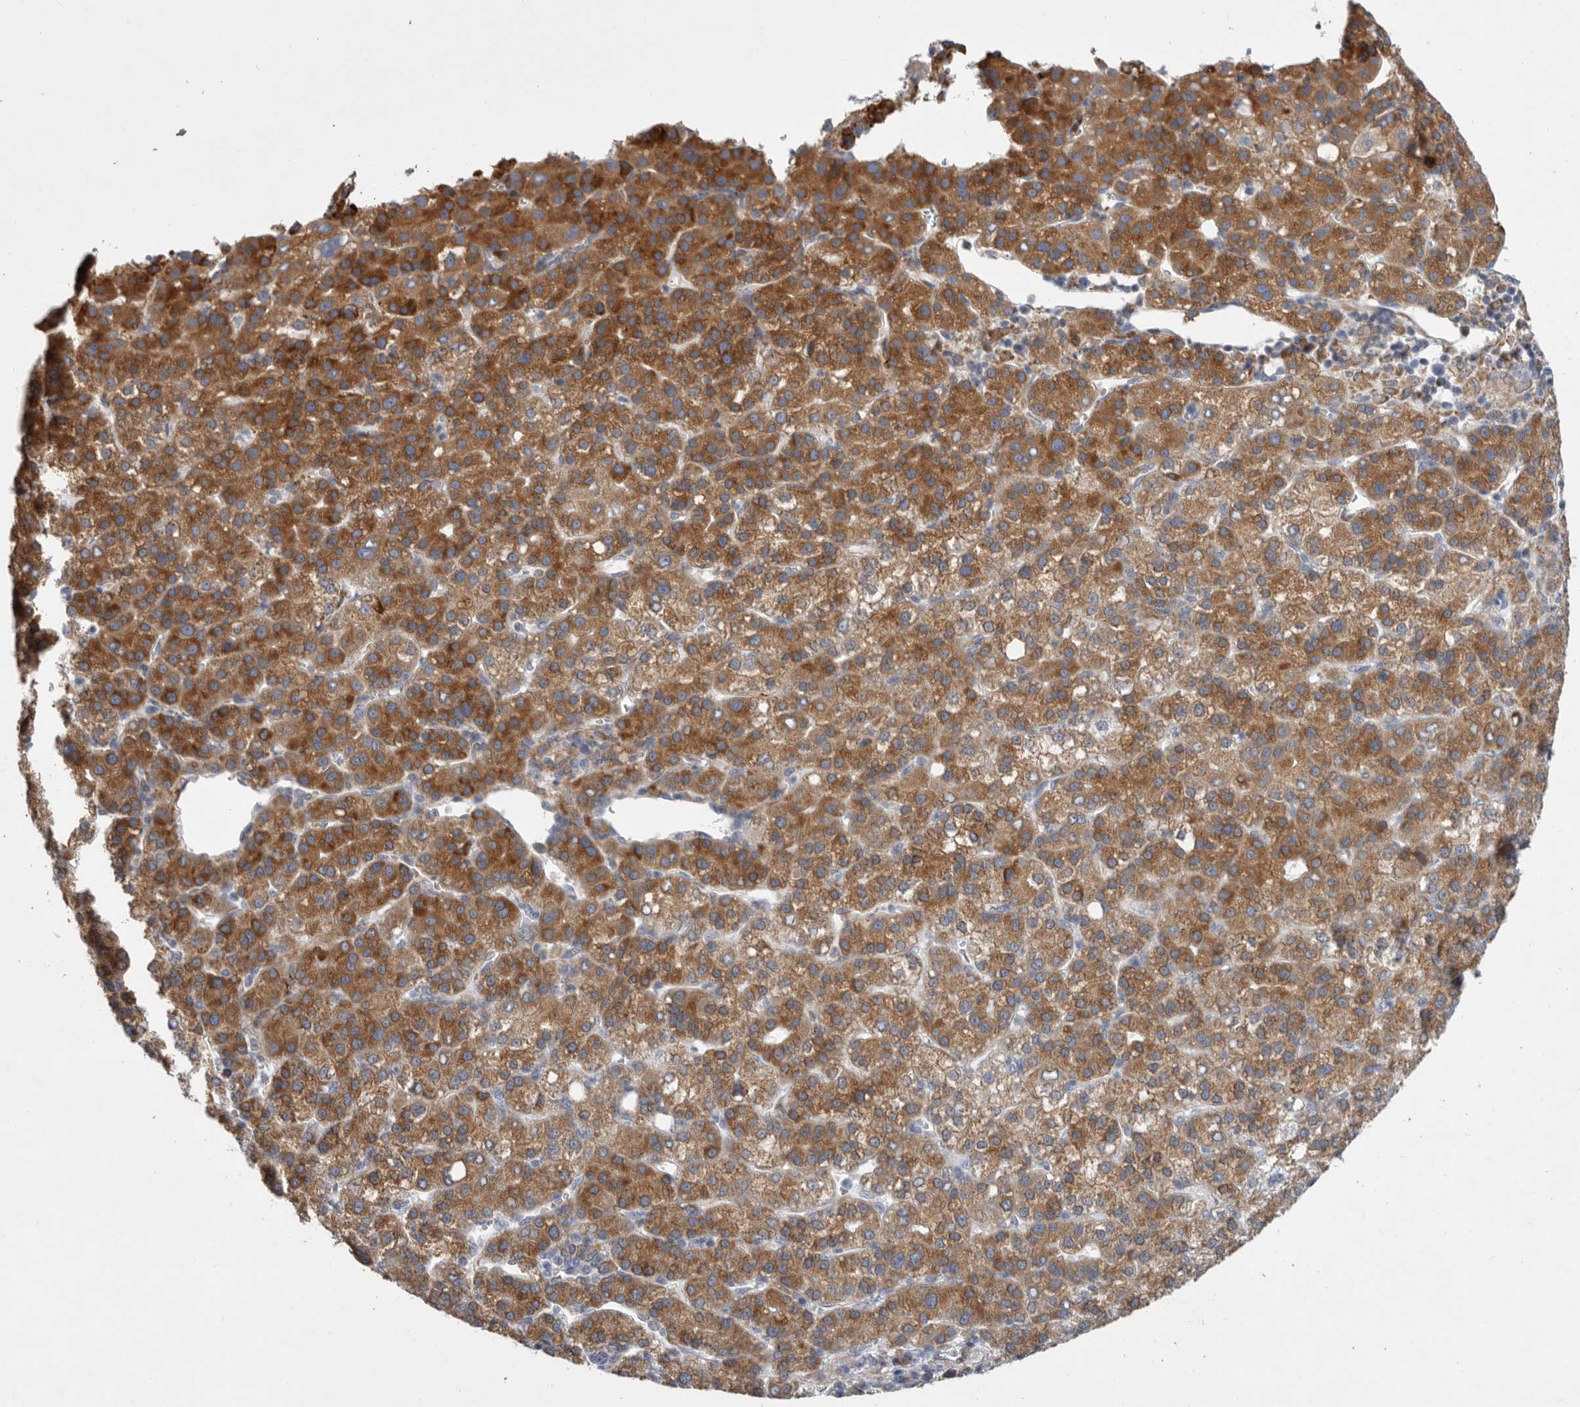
{"staining": {"intensity": "strong", "quantity": ">75%", "location": "cytoplasmic/membranous"}, "tissue": "liver cancer", "cell_type": "Tumor cells", "image_type": "cancer", "snomed": [{"axis": "morphology", "description": "Carcinoma, Hepatocellular, NOS"}, {"axis": "topography", "description": "Liver"}], "caption": "Protein staining of liver hepatocellular carcinoma tissue demonstrates strong cytoplasmic/membranous staining in about >75% of tumor cells. Ihc stains the protein of interest in brown and the nuclei are stained blue.", "gene": "GANAB", "patient": {"sex": "female", "age": 58}}